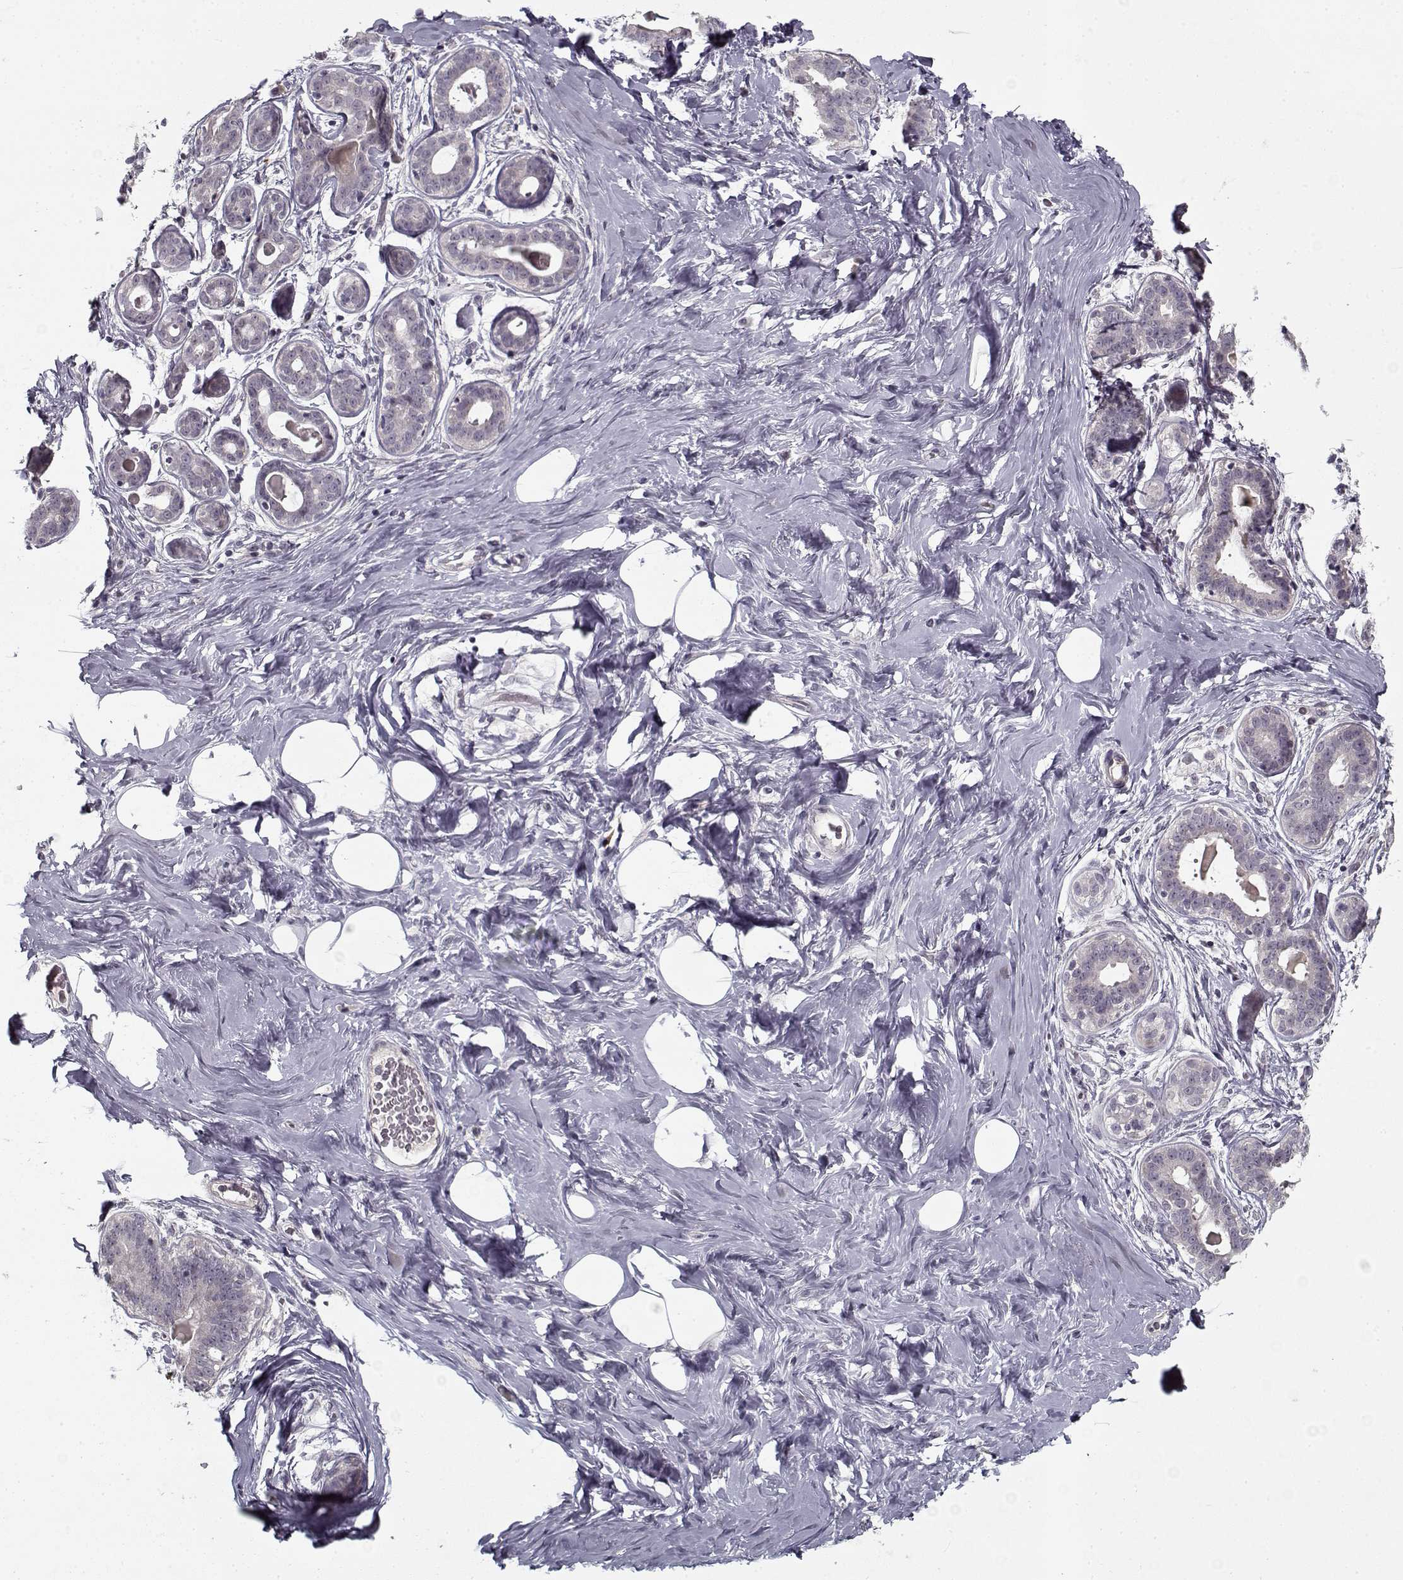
{"staining": {"intensity": "negative", "quantity": "none", "location": "none"}, "tissue": "breast", "cell_type": "Adipocytes", "image_type": "normal", "snomed": [{"axis": "morphology", "description": "Normal tissue, NOS"}, {"axis": "topography", "description": "Skin"}, {"axis": "topography", "description": "Breast"}], "caption": "Immunohistochemistry (IHC) photomicrograph of normal human breast stained for a protein (brown), which reveals no expression in adipocytes.", "gene": "LAMA2", "patient": {"sex": "female", "age": 43}}